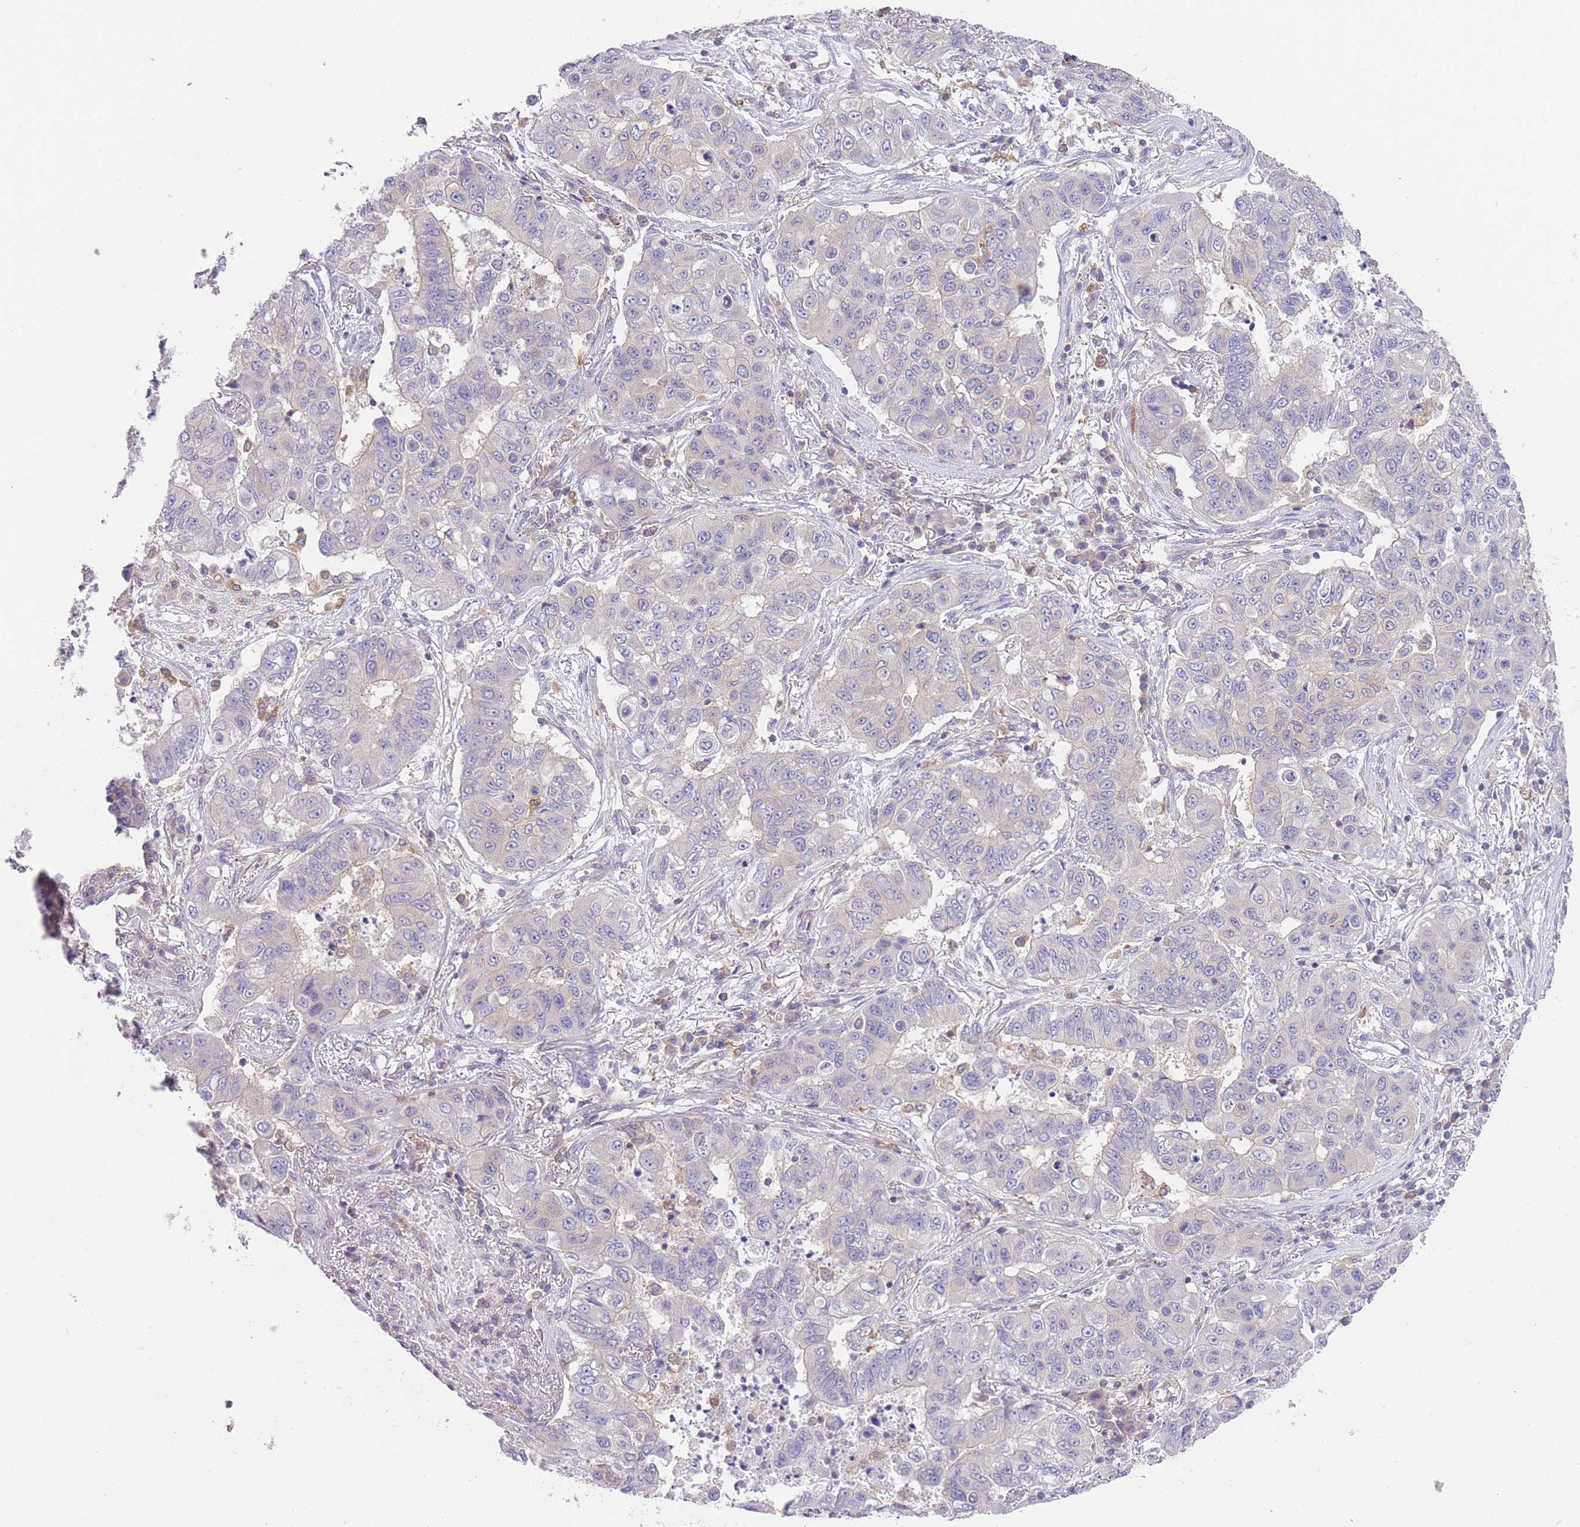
{"staining": {"intensity": "negative", "quantity": "none", "location": "none"}, "tissue": "lung cancer", "cell_type": "Tumor cells", "image_type": "cancer", "snomed": [{"axis": "morphology", "description": "Squamous cell carcinoma, NOS"}, {"axis": "topography", "description": "Lung"}], "caption": "This is an IHC image of human lung cancer. There is no expression in tumor cells.", "gene": "PRKAR1A", "patient": {"sex": "male", "age": 74}}